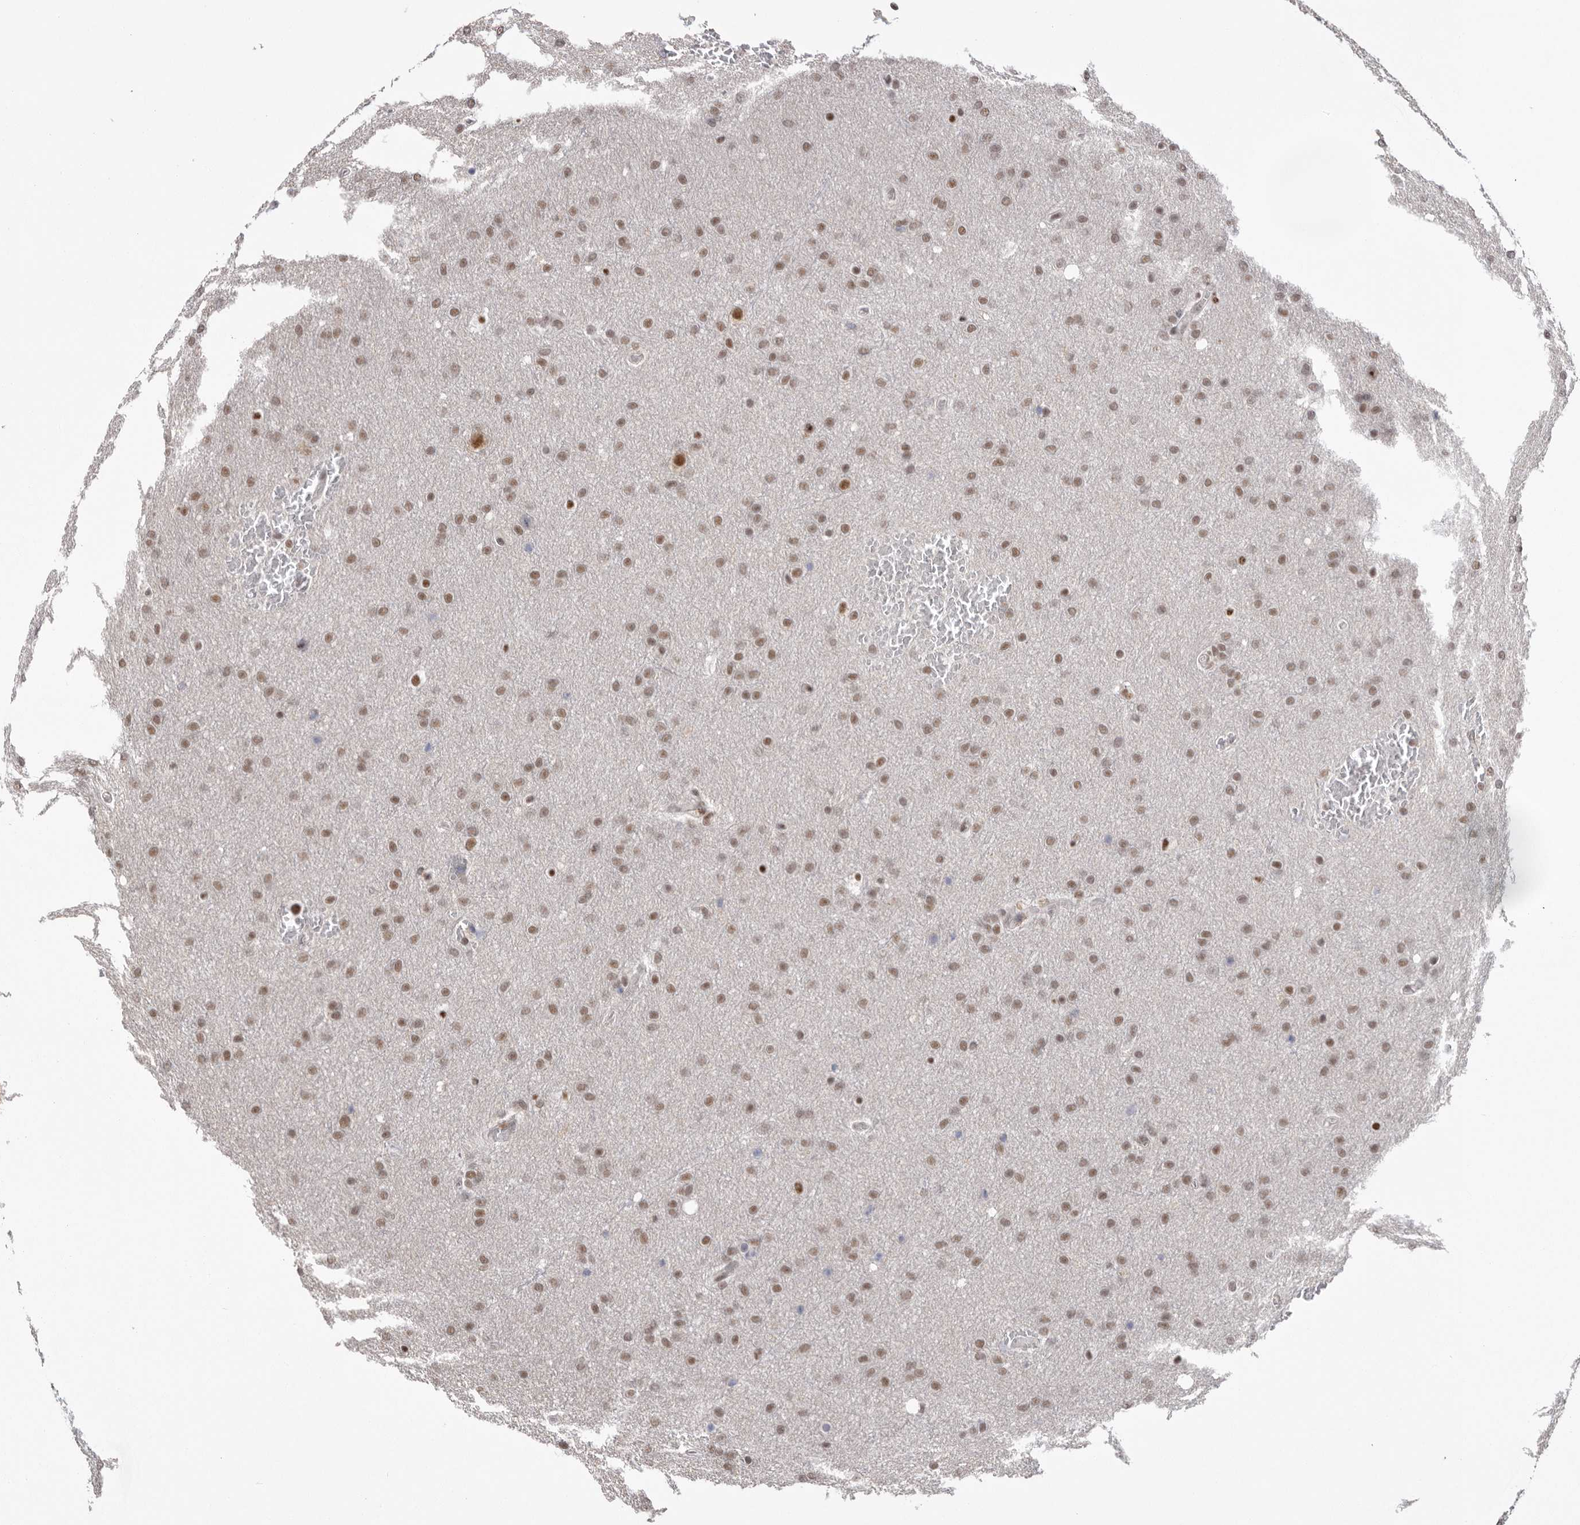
{"staining": {"intensity": "moderate", "quantity": ">75%", "location": "nuclear"}, "tissue": "glioma", "cell_type": "Tumor cells", "image_type": "cancer", "snomed": [{"axis": "morphology", "description": "Glioma, malignant, Low grade"}, {"axis": "topography", "description": "Brain"}], "caption": "Protein analysis of glioma tissue displays moderate nuclear expression in approximately >75% of tumor cells.", "gene": "BCLAF3", "patient": {"sex": "female", "age": 37}}